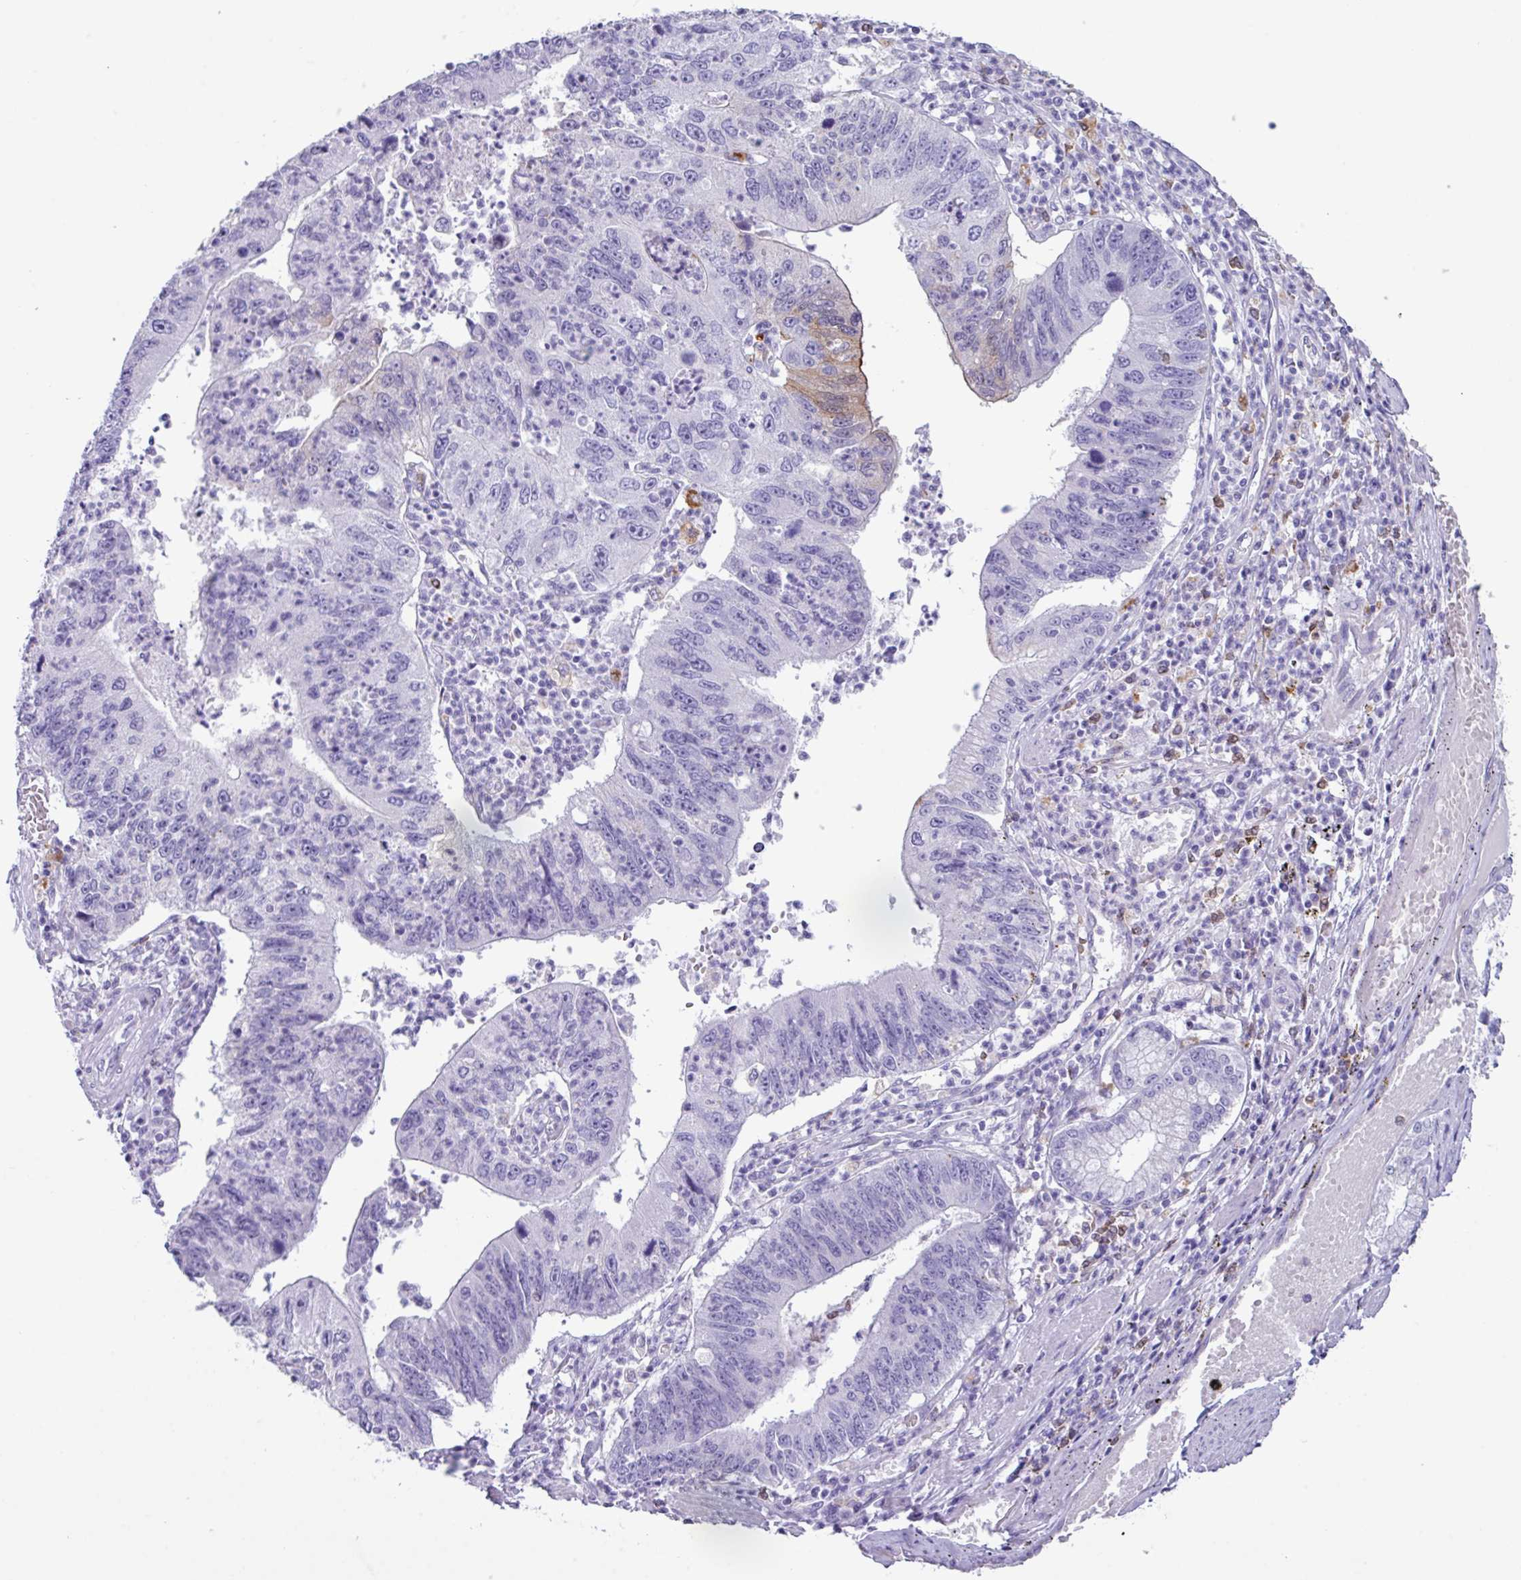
{"staining": {"intensity": "negative", "quantity": "none", "location": "none"}, "tissue": "stomach cancer", "cell_type": "Tumor cells", "image_type": "cancer", "snomed": [{"axis": "morphology", "description": "Adenocarcinoma, NOS"}, {"axis": "topography", "description": "Stomach"}], "caption": "Tumor cells are negative for brown protein staining in adenocarcinoma (stomach).", "gene": "ZNF524", "patient": {"sex": "male", "age": 59}}